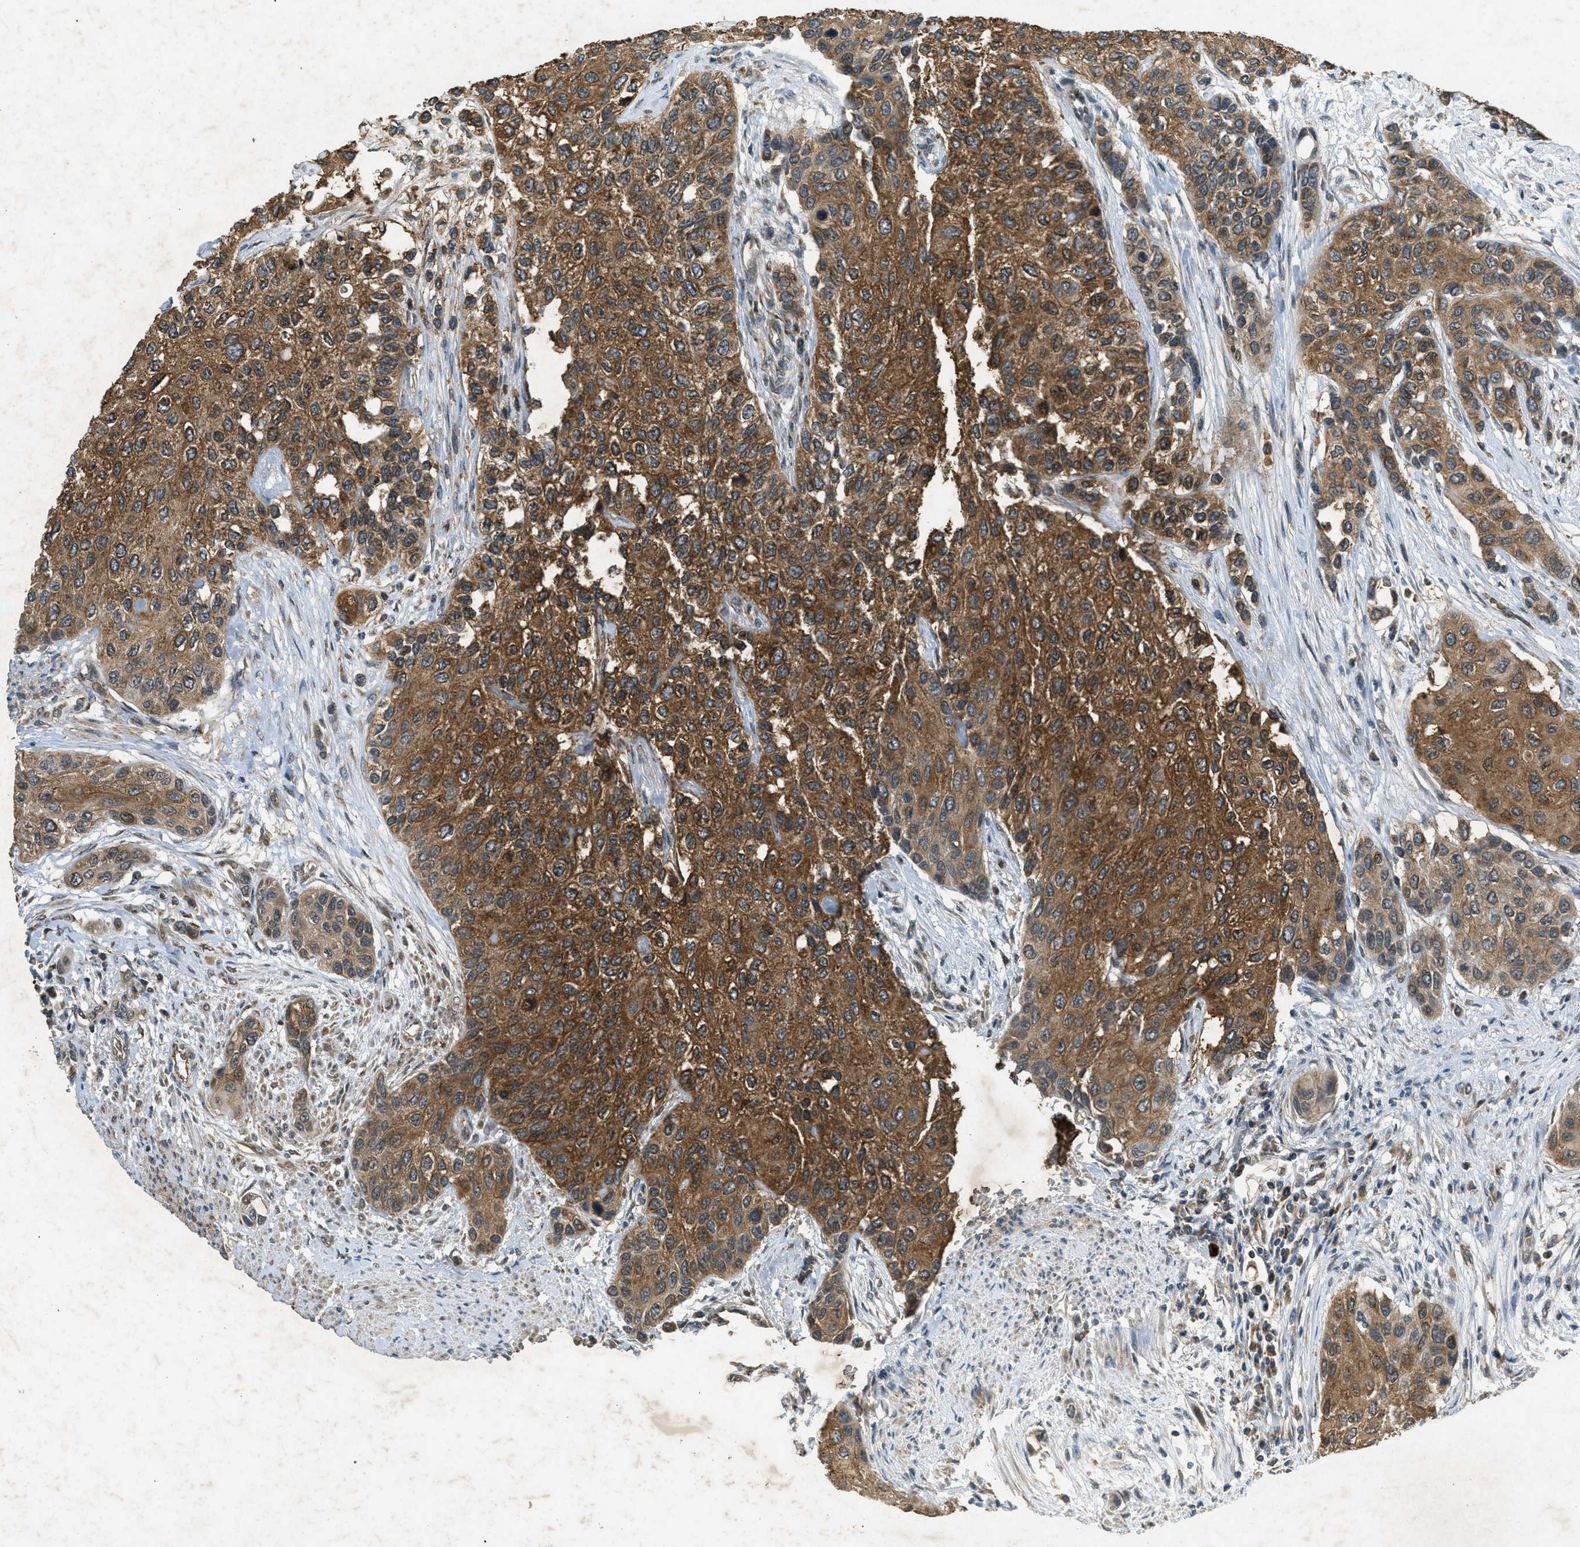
{"staining": {"intensity": "moderate", "quantity": ">75%", "location": "cytoplasmic/membranous"}, "tissue": "urothelial cancer", "cell_type": "Tumor cells", "image_type": "cancer", "snomed": [{"axis": "morphology", "description": "Urothelial carcinoma, High grade"}, {"axis": "topography", "description": "Urinary bladder"}], "caption": "Protein positivity by immunohistochemistry (IHC) displays moderate cytoplasmic/membranous positivity in approximately >75% of tumor cells in high-grade urothelial carcinoma.", "gene": "PPP1R15A", "patient": {"sex": "female", "age": 56}}